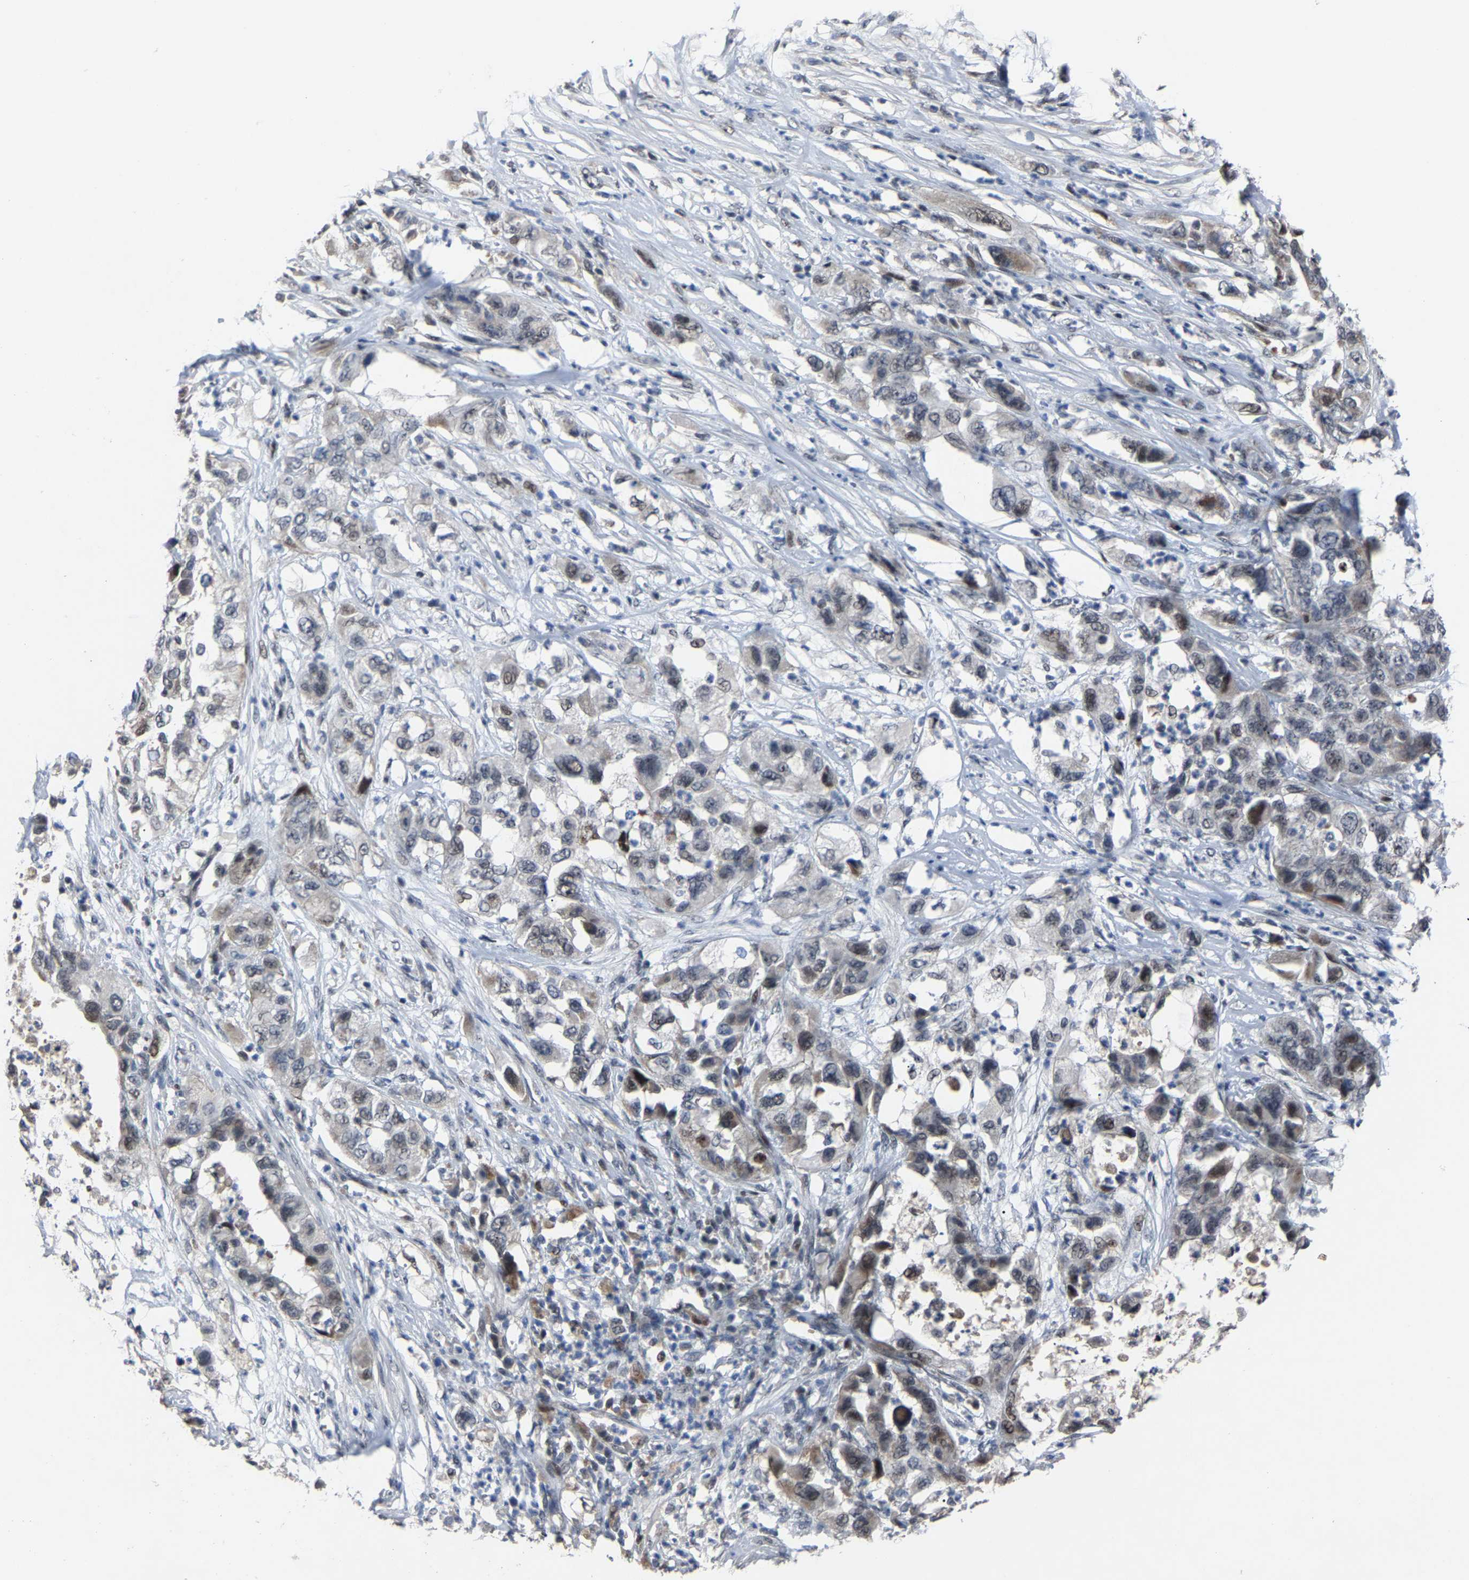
{"staining": {"intensity": "strong", "quantity": "<25%", "location": "nuclear"}, "tissue": "pancreatic cancer", "cell_type": "Tumor cells", "image_type": "cancer", "snomed": [{"axis": "morphology", "description": "Adenocarcinoma, NOS"}, {"axis": "topography", "description": "Pancreas"}], "caption": "Strong nuclear expression for a protein is present in approximately <25% of tumor cells of adenocarcinoma (pancreatic) using IHC.", "gene": "LSM8", "patient": {"sex": "female", "age": 78}}